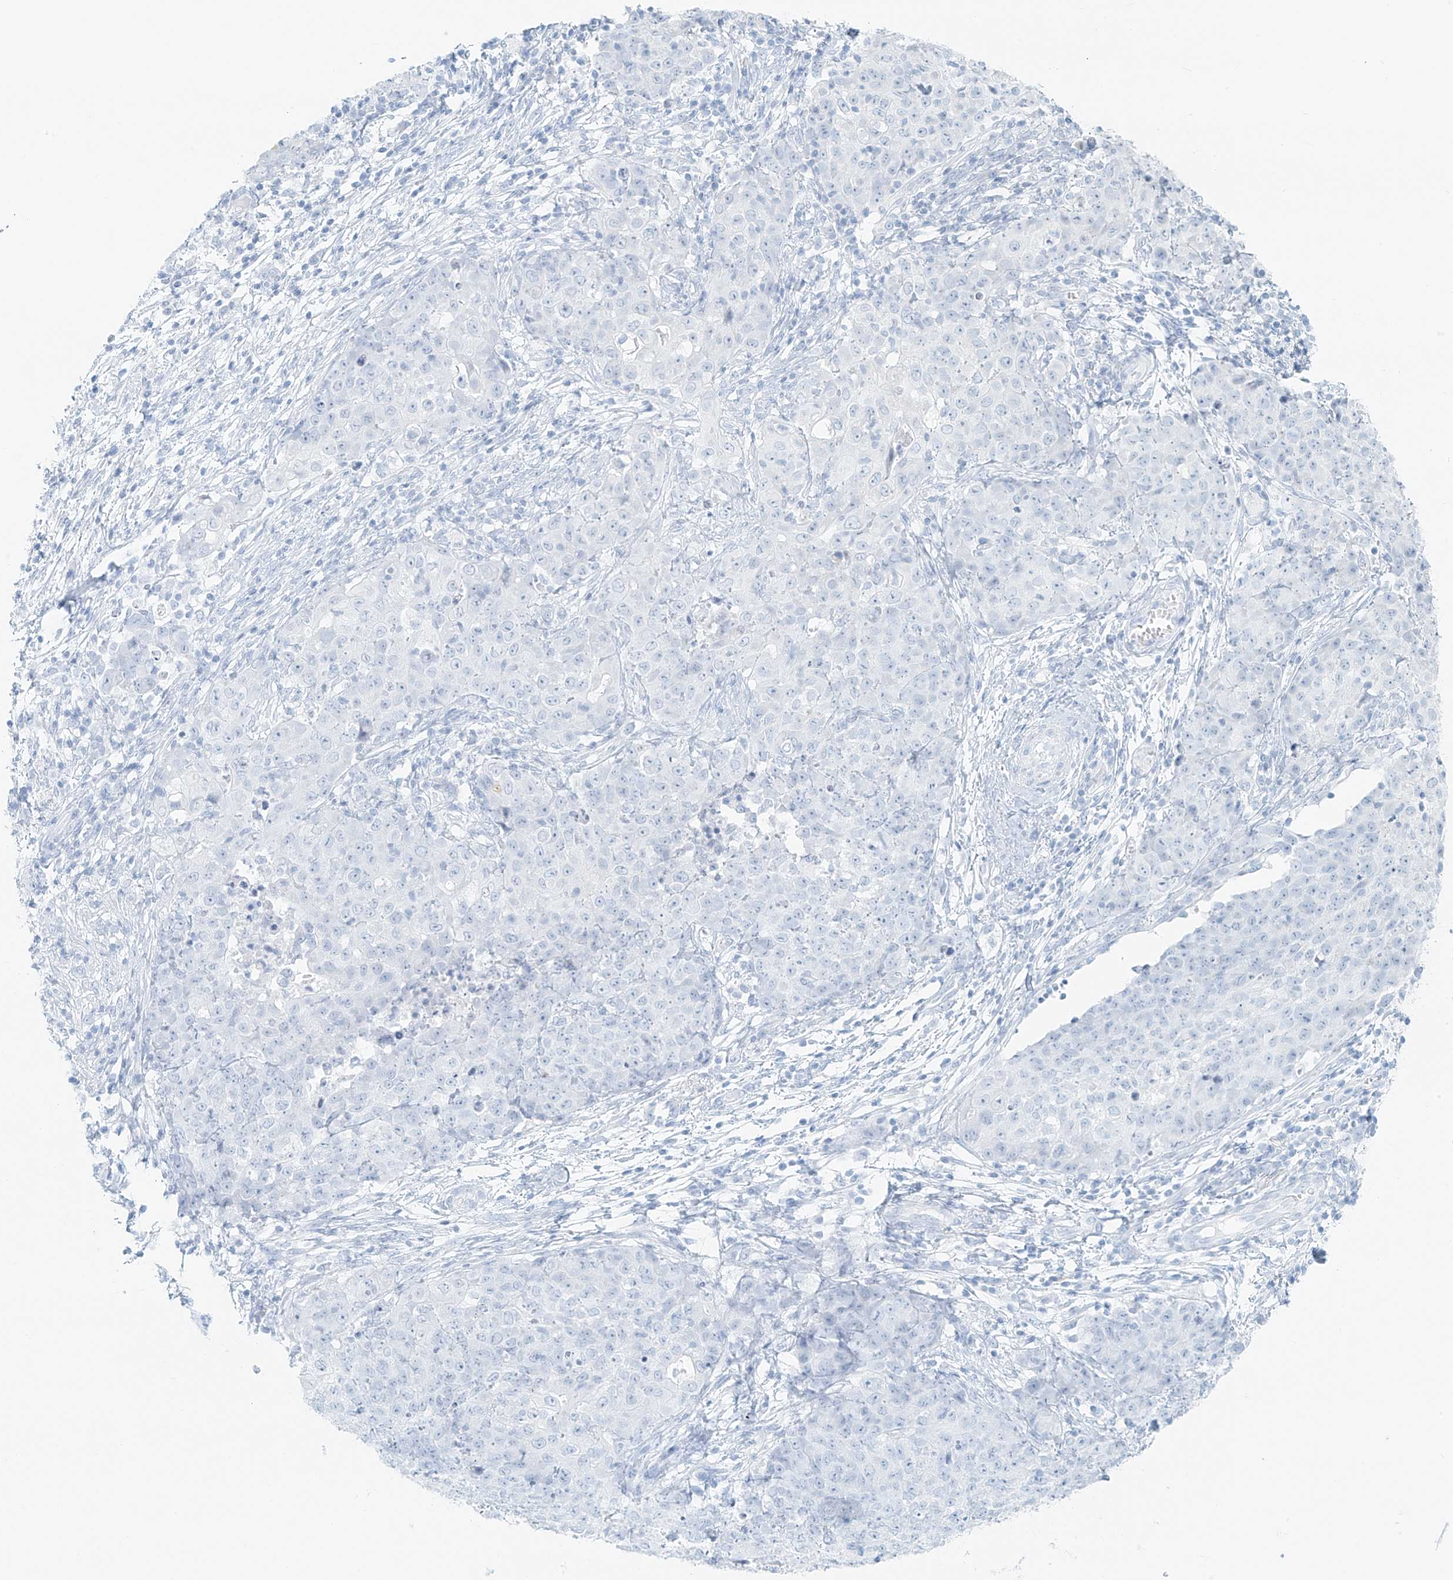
{"staining": {"intensity": "negative", "quantity": "none", "location": "none"}, "tissue": "ovarian cancer", "cell_type": "Tumor cells", "image_type": "cancer", "snomed": [{"axis": "morphology", "description": "Carcinoma, endometroid"}, {"axis": "topography", "description": "Ovary"}], "caption": "Immunohistochemistry (IHC) micrograph of neoplastic tissue: human ovarian cancer (endometroid carcinoma) stained with DAB demonstrates no significant protein expression in tumor cells.", "gene": "UST", "patient": {"sex": "female", "age": 42}}